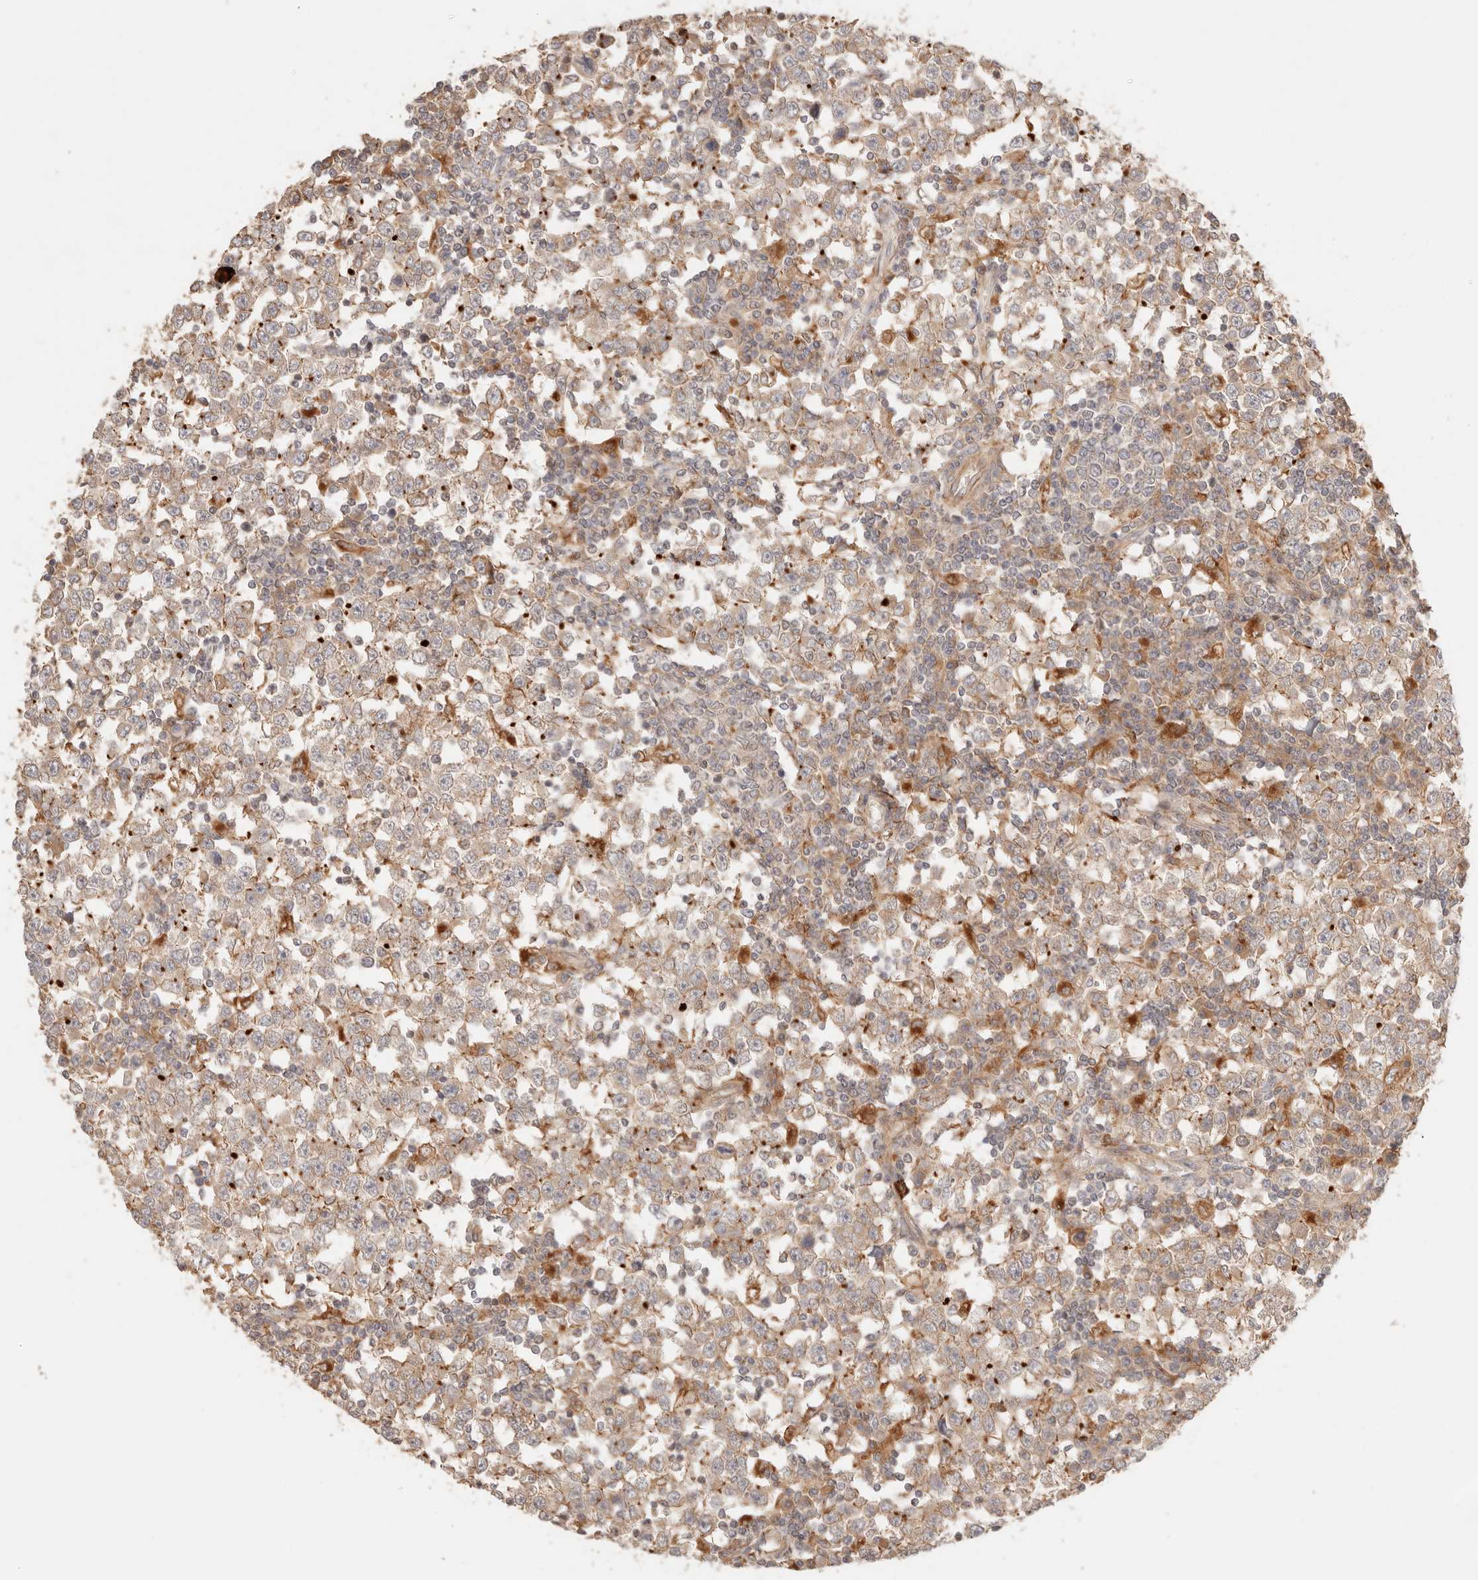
{"staining": {"intensity": "weak", "quantity": ">75%", "location": "cytoplasmic/membranous"}, "tissue": "testis cancer", "cell_type": "Tumor cells", "image_type": "cancer", "snomed": [{"axis": "morphology", "description": "Seminoma, NOS"}, {"axis": "topography", "description": "Testis"}], "caption": "Immunohistochemical staining of testis cancer (seminoma) displays low levels of weak cytoplasmic/membranous protein positivity in approximately >75% of tumor cells.", "gene": "IL1R2", "patient": {"sex": "male", "age": 65}}